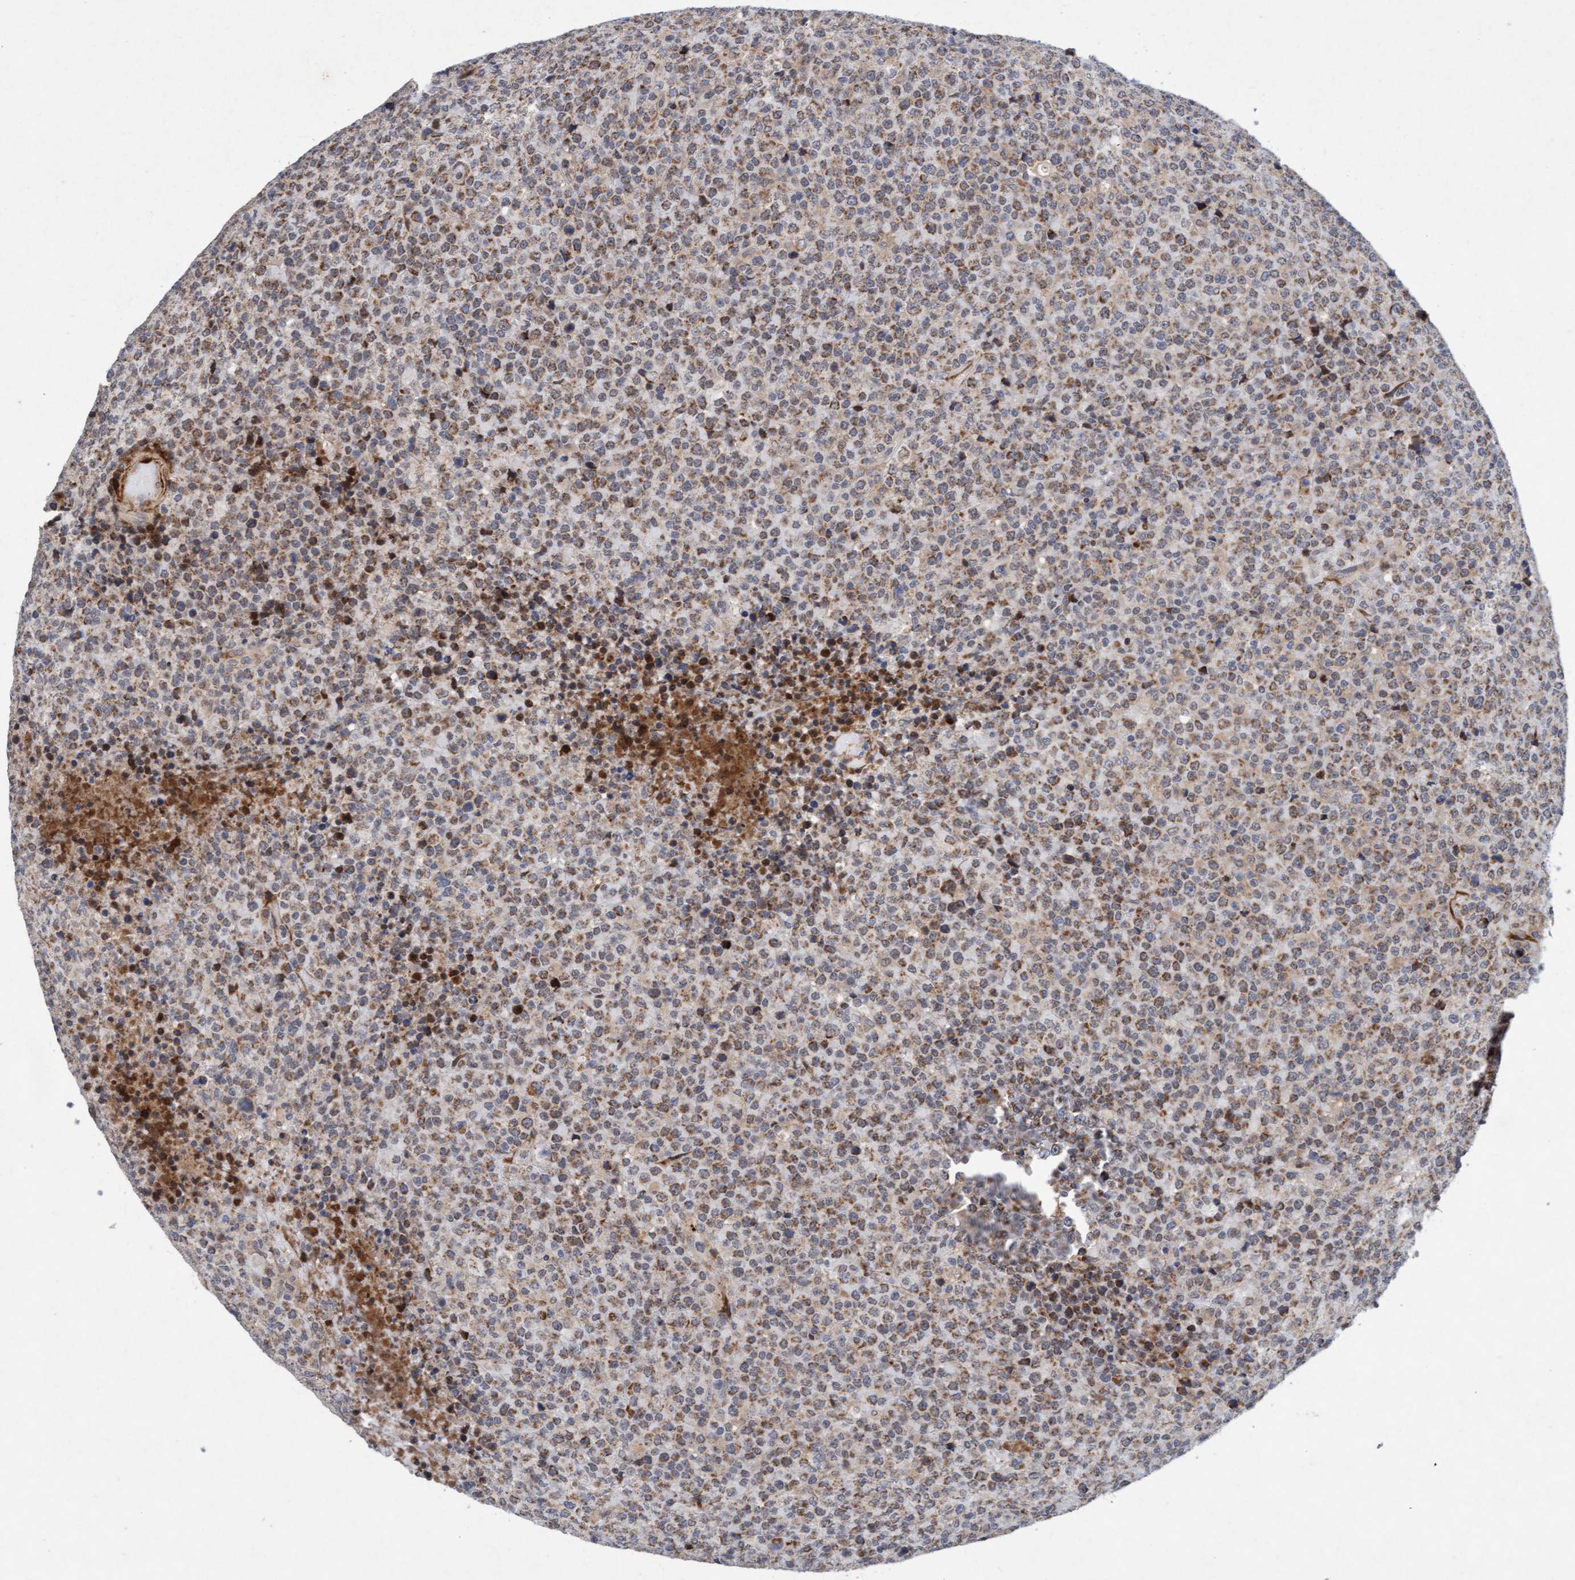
{"staining": {"intensity": "weak", "quantity": ">75%", "location": "cytoplasmic/membranous"}, "tissue": "lymphoma", "cell_type": "Tumor cells", "image_type": "cancer", "snomed": [{"axis": "morphology", "description": "Malignant lymphoma, non-Hodgkin's type, High grade"}, {"axis": "topography", "description": "Lymph node"}], "caption": "A high-resolution image shows IHC staining of high-grade malignant lymphoma, non-Hodgkin's type, which shows weak cytoplasmic/membranous positivity in approximately >75% of tumor cells. The staining was performed using DAB (3,3'-diaminobenzidine), with brown indicating positive protein expression. Nuclei are stained blue with hematoxylin.", "gene": "TMEM70", "patient": {"sex": "male", "age": 13}}